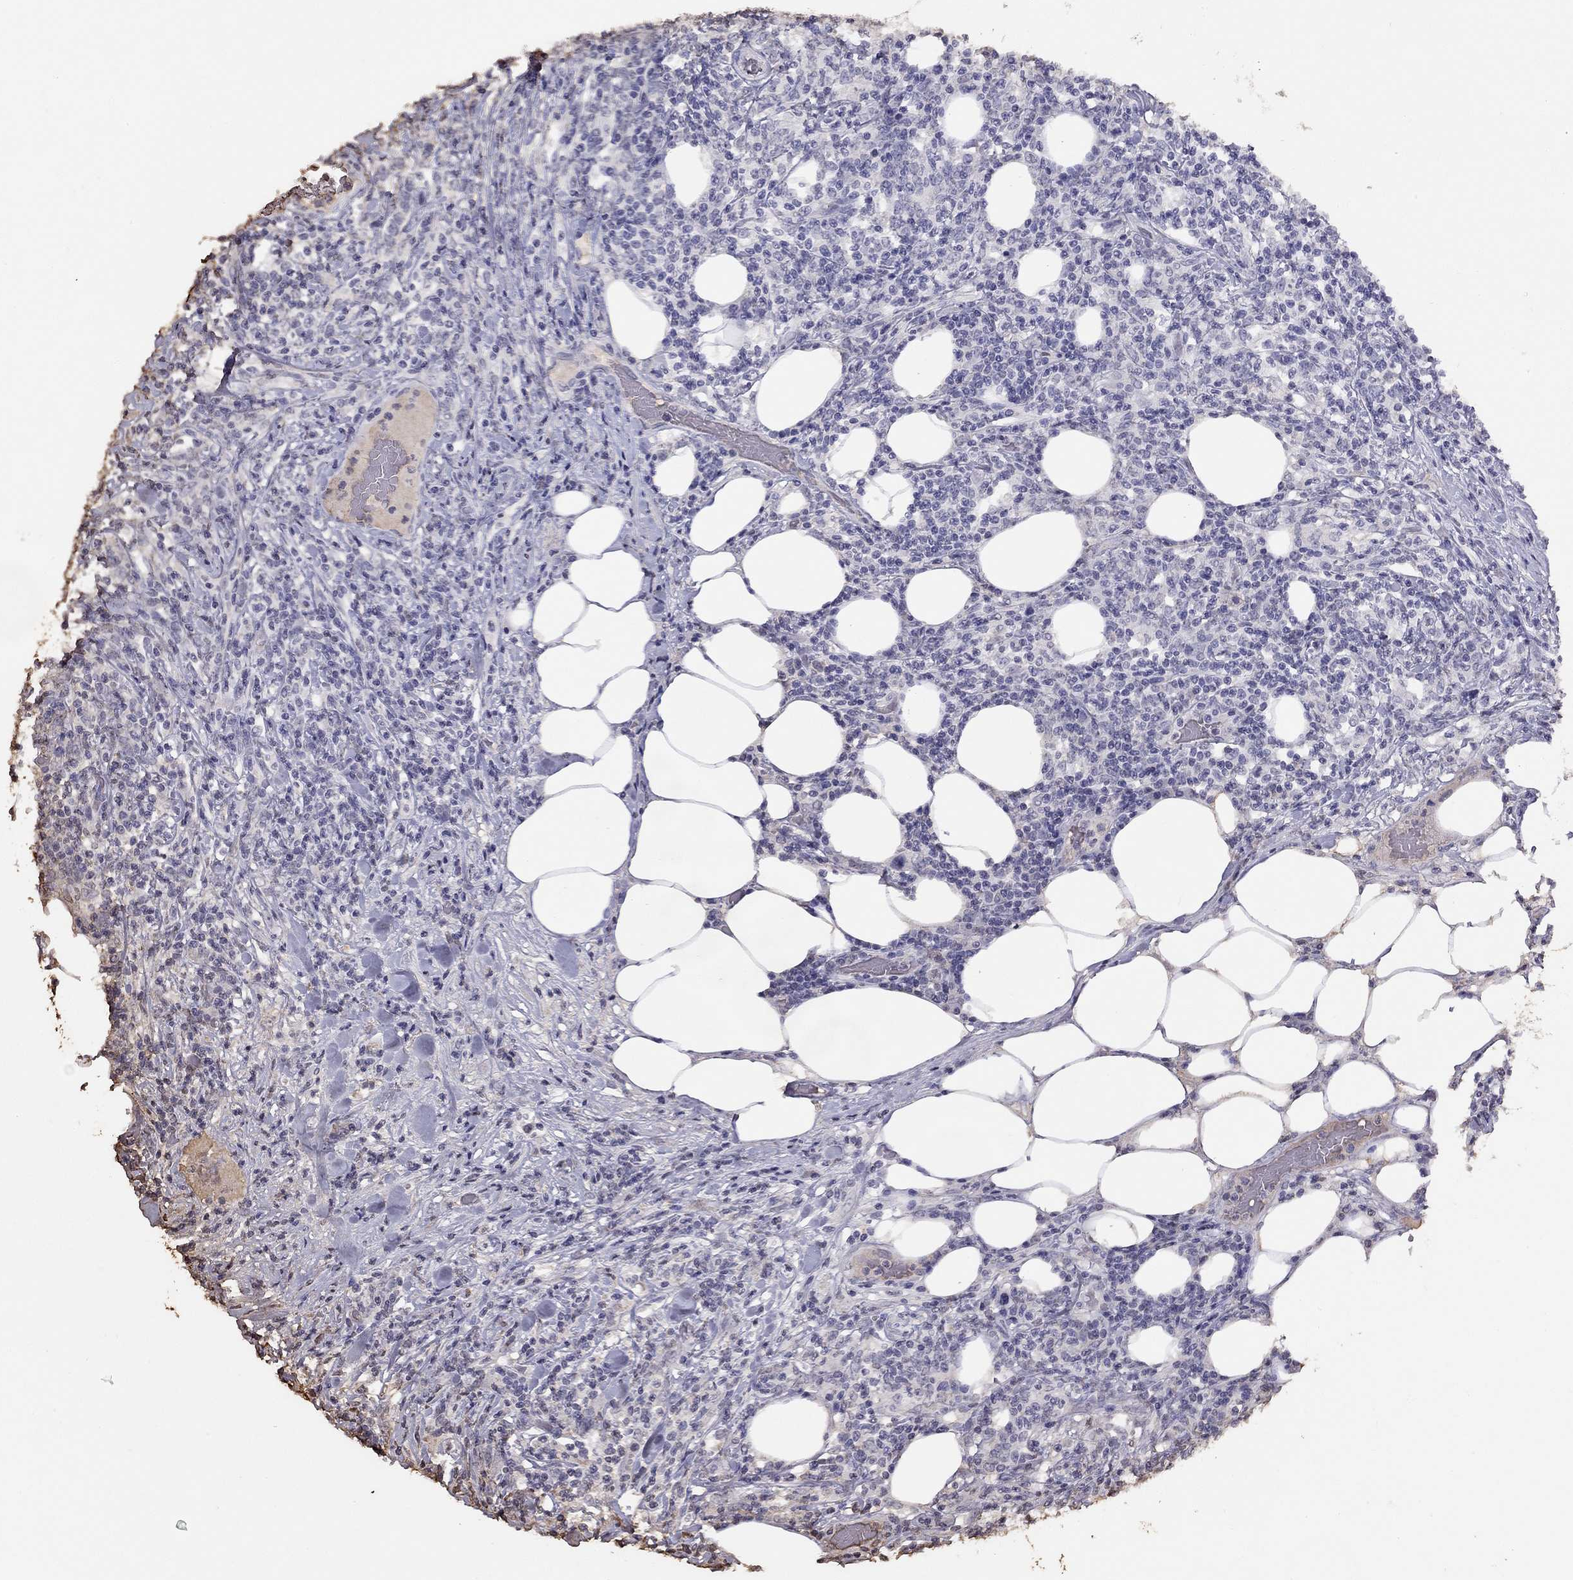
{"staining": {"intensity": "negative", "quantity": "none", "location": "none"}, "tissue": "lymphoma", "cell_type": "Tumor cells", "image_type": "cancer", "snomed": [{"axis": "morphology", "description": "Malignant lymphoma, non-Hodgkin's type, High grade"}, {"axis": "topography", "description": "Lymph node"}], "caption": "Micrograph shows no significant protein staining in tumor cells of lymphoma.", "gene": "SUN3", "patient": {"sex": "female", "age": 84}}